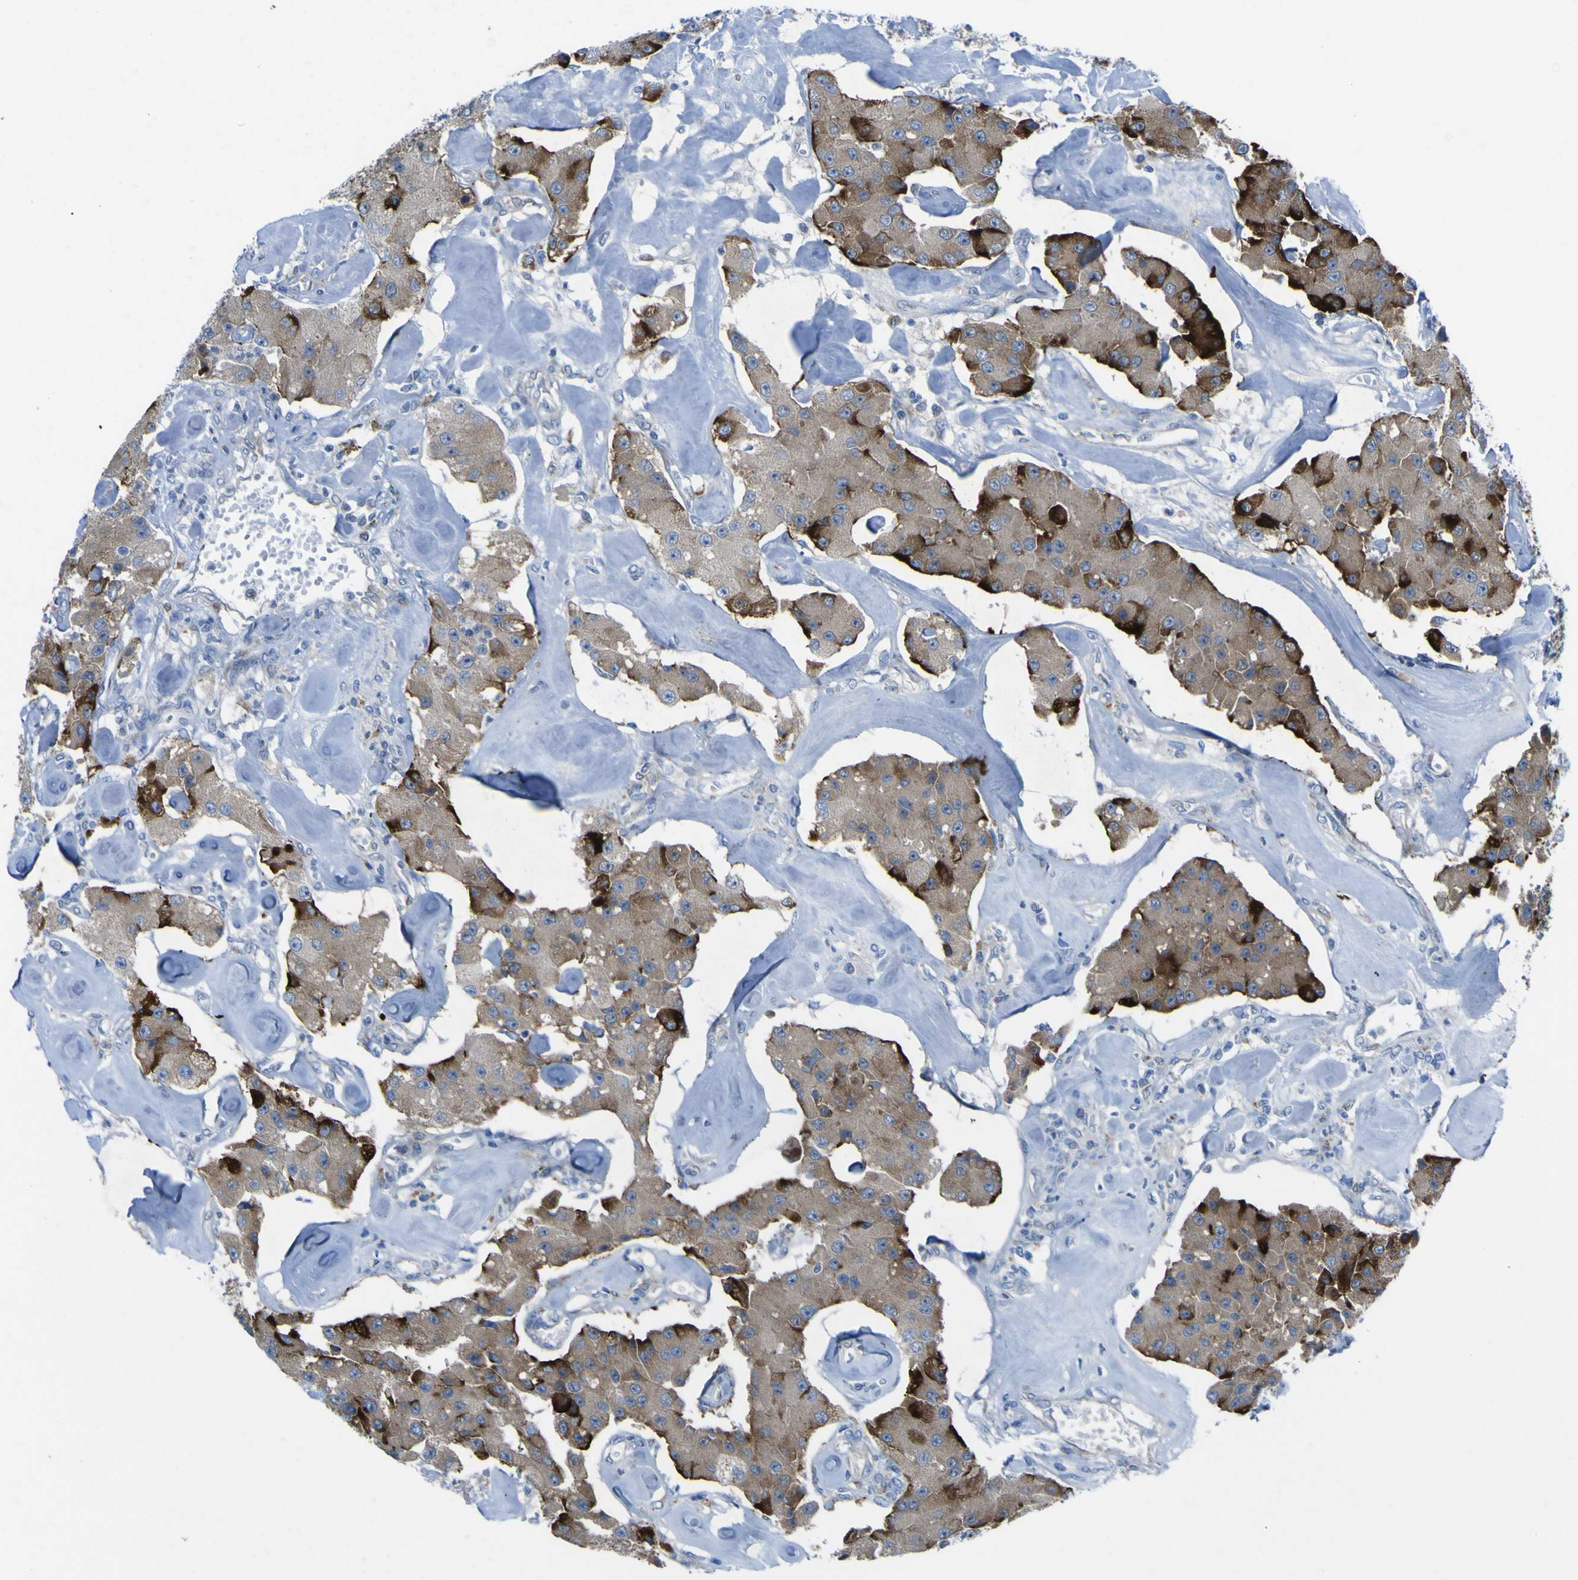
{"staining": {"intensity": "strong", "quantity": "25%-75%", "location": "cytoplasmic/membranous"}, "tissue": "carcinoid", "cell_type": "Tumor cells", "image_type": "cancer", "snomed": [{"axis": "morphology", "description": "Carcinoid, malignant, NOS"}, {"axis": "topography", "description": "Pancreas"}], "caption": "About 25%-75% of tumor cells in human carcinoid (malignant) display strong cytoplasmic/membranous protein staining as visualized by brown immunohistochemical staining.", "gene": "CST3", "patient": {"sex": "male", "age": 41}}